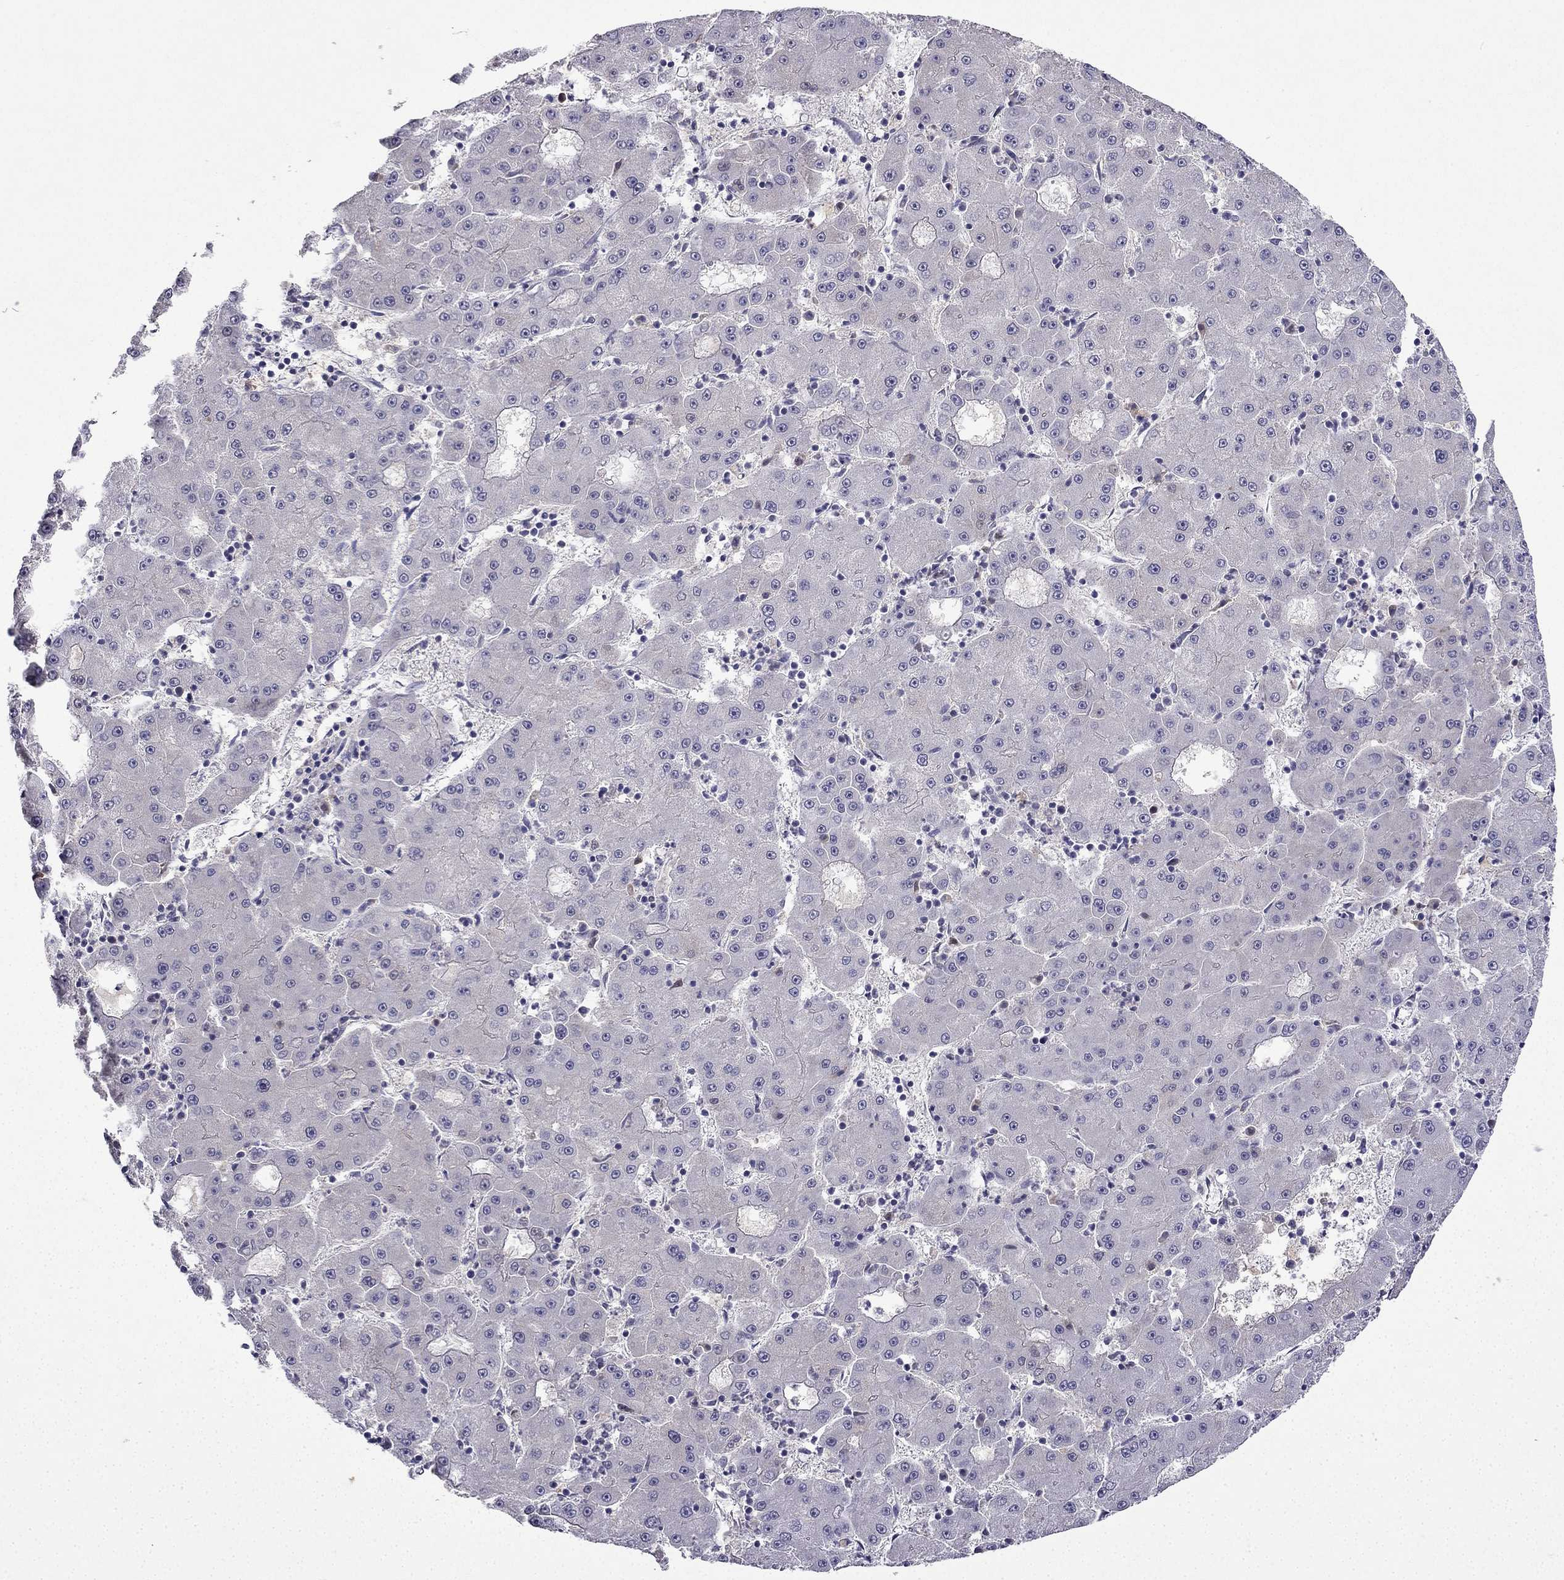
{"staining": {"intensity": "negative", "quantity": "none", "location": "none"}, "tissue": "liver cancer", "cell_type": "Tumor cells", "image_type": "cancer", "snomed": [{"axis": "morphology", "description": "Carcinoma, Hepatocellular, NOS"}, {"axis": "topography", "description": "Liver"}], "caption": "The histopathology image shows no significant staining in tumor cells of liver cancer (hepatocellular carcinoma).", "gene": "UHRF1", "patient": {"sex": "male", "age": 73}}